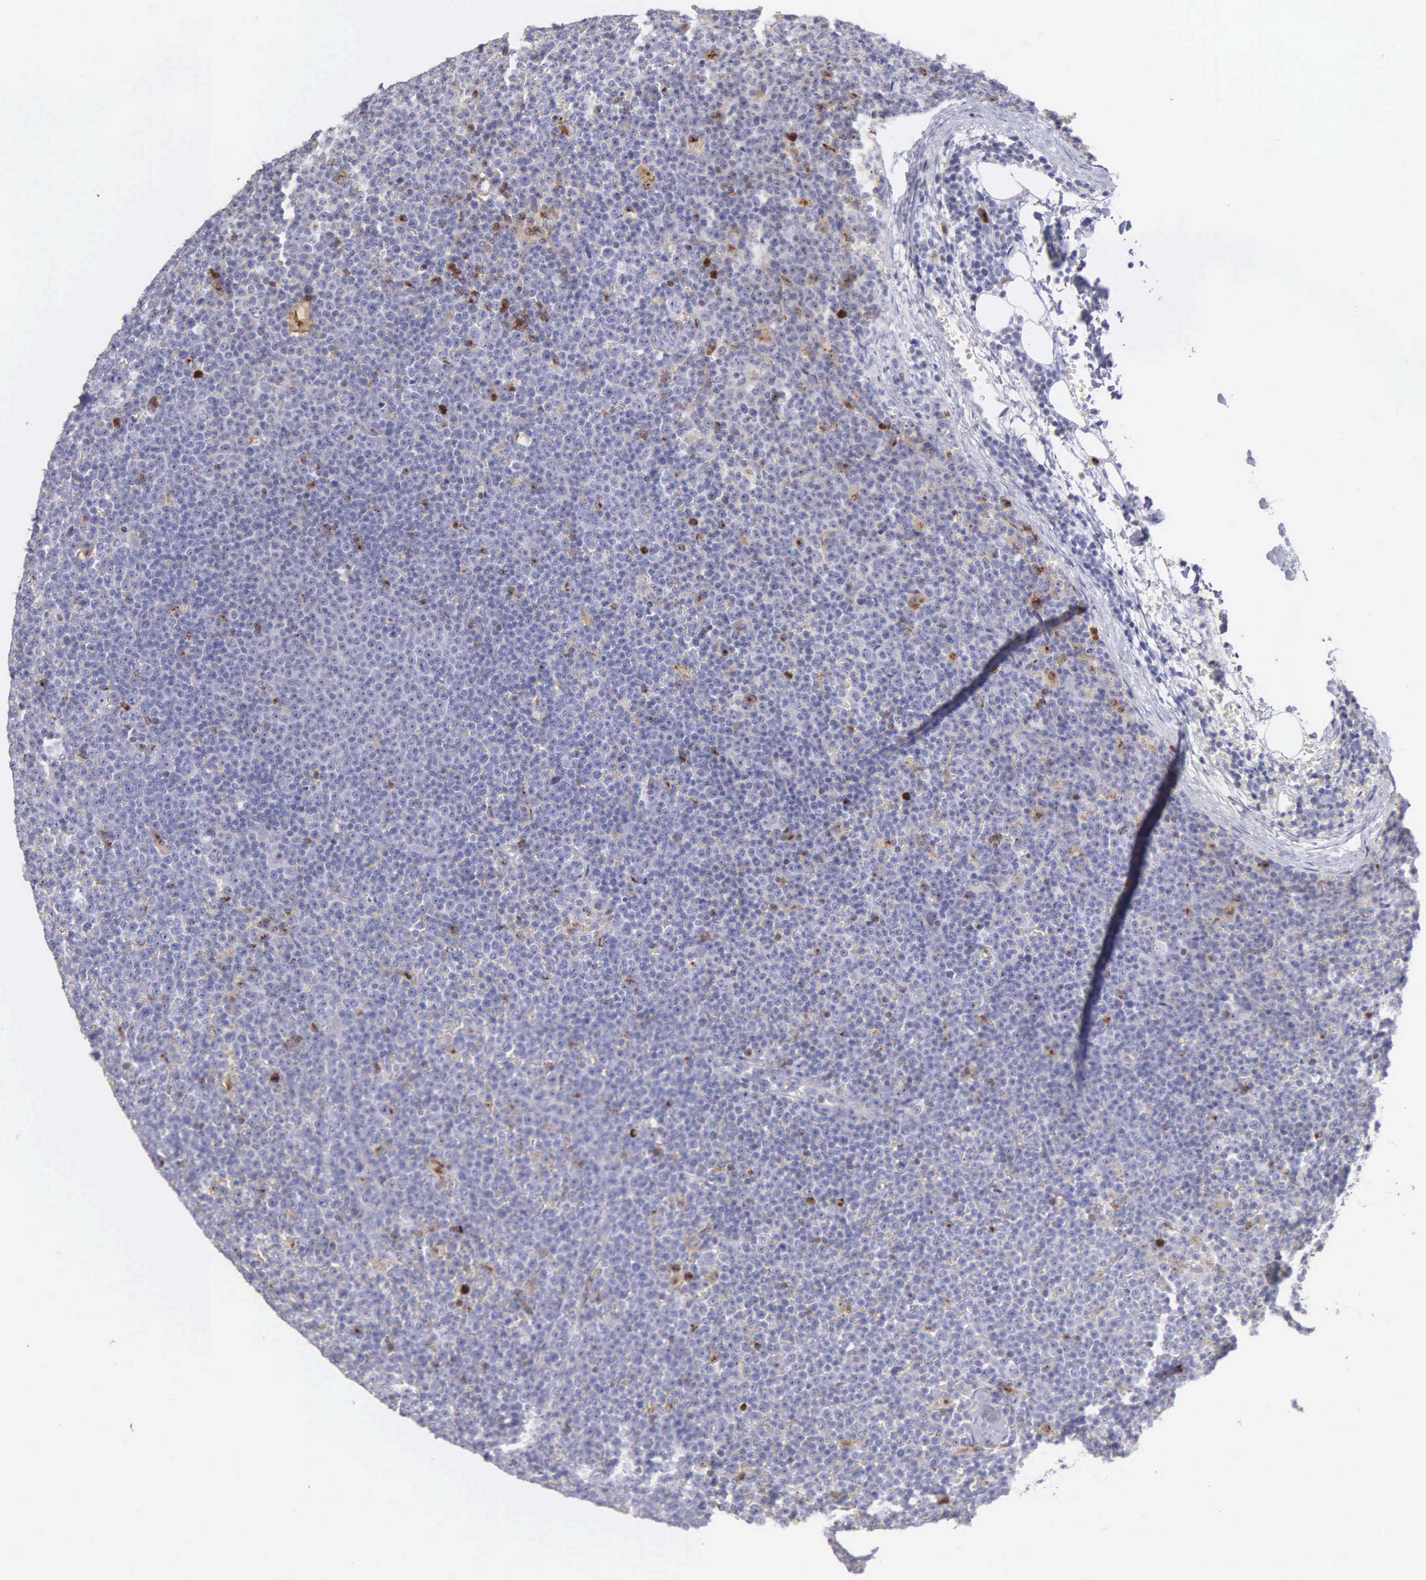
{"staining": {"intensity": "negative", "quantity": "none", "location": "none"}, "tissue": "lymphoma", "cell_type": "Tumor cells", "image_type": "cancer", "snomed": [{"axis": "morphology", "description": "Malignant lymphoma, non-Hodgkin's type, Low grade"}, {"axis": "topography", "description": "Lymph node"}], "caption": "This is an immunohistochemistry (IHC) micrograph of human malignant lymphoma, non-Hodgkin's type (low-grade). There is no expression in tumor cells.", "gene": "SRGN", "patient": {"sex": "male", "age": 50}}